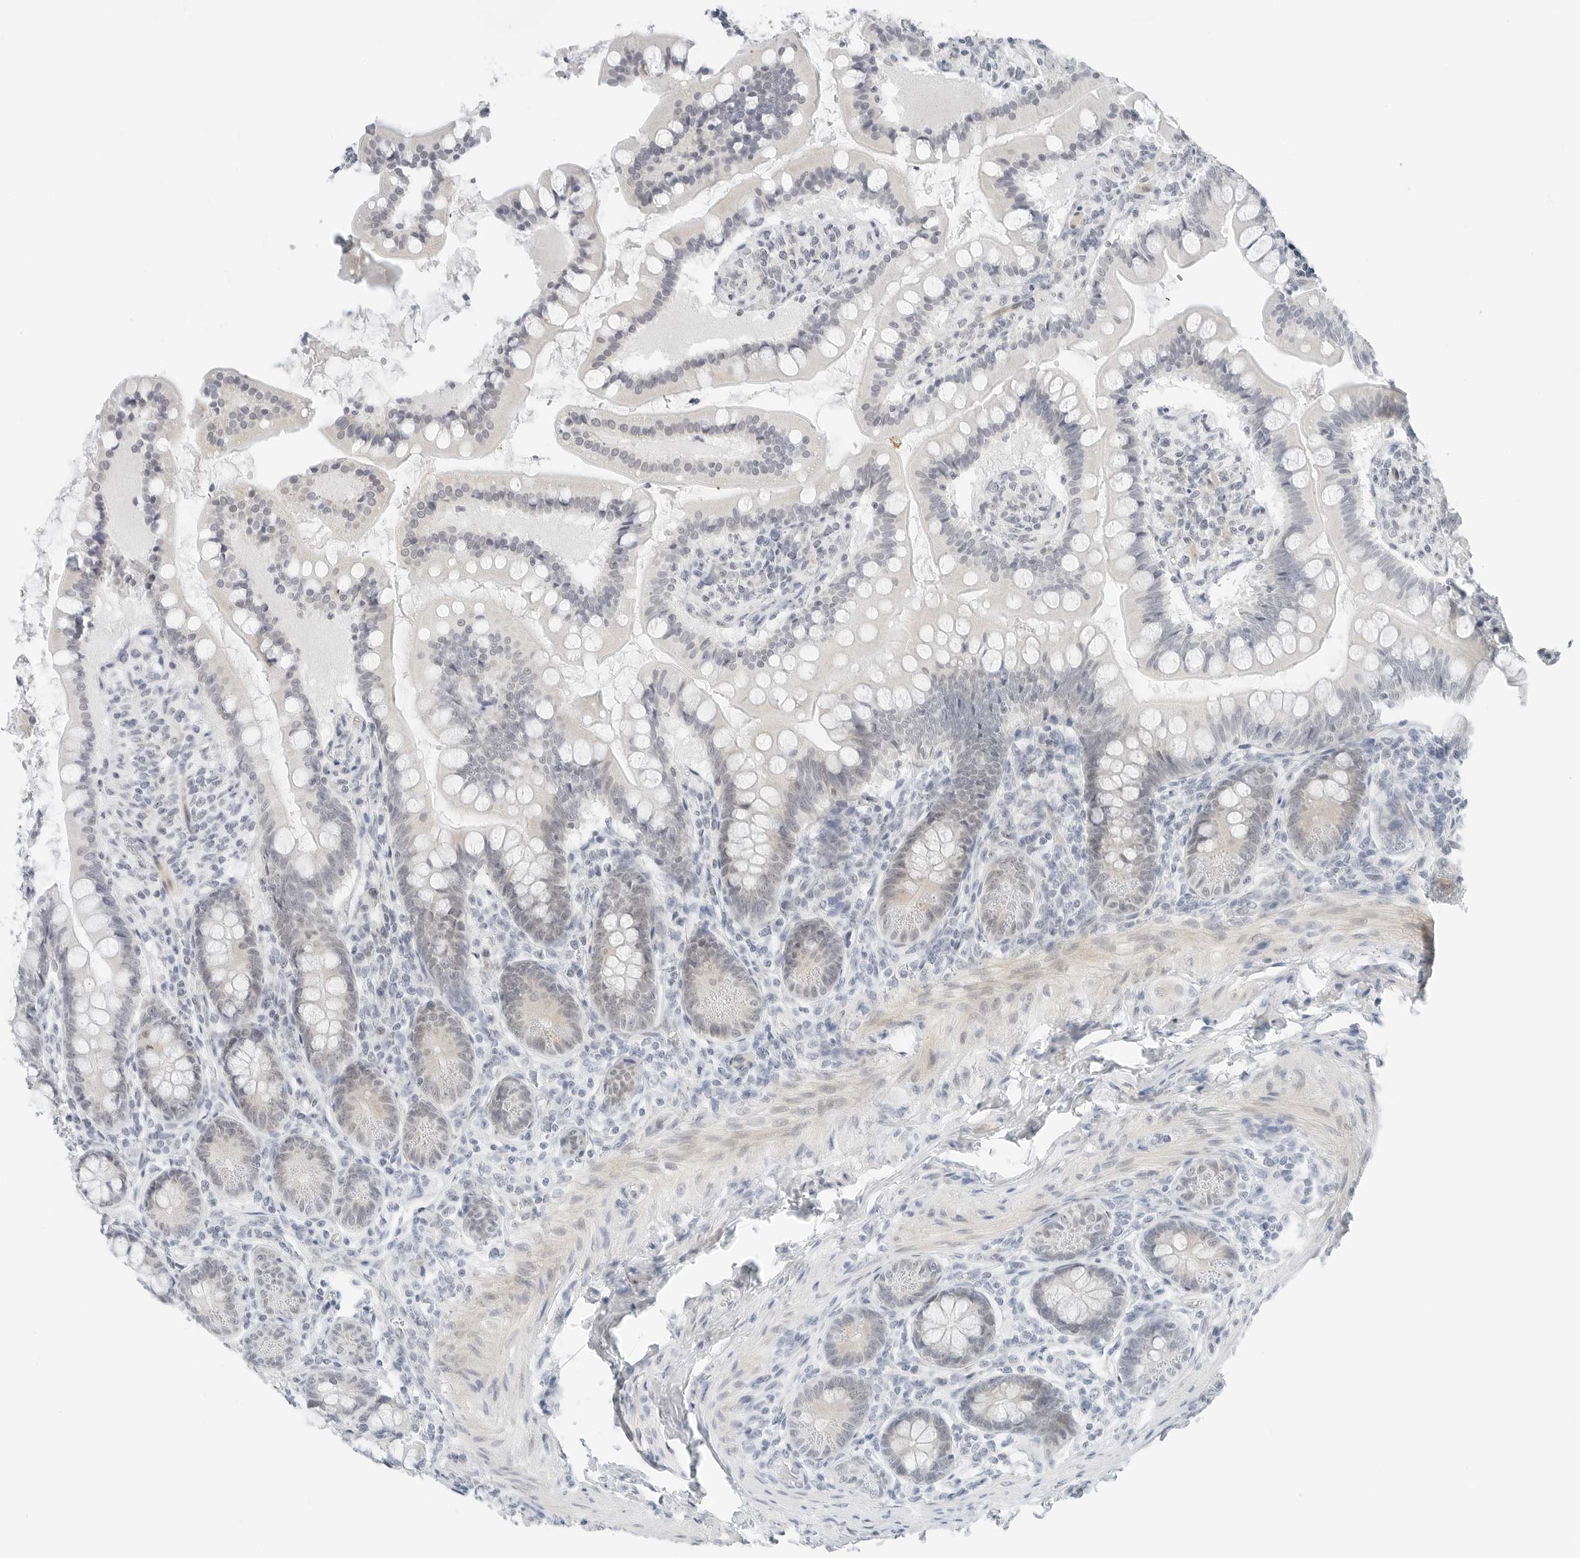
{"staining": {"intensity": "negative", "quantity": "none", "location": "none"}, "tissue": "small intestine", "cell_type": "Glandular cells", "image_type": "normal", "snomed": [{"axis": "morphology", "description": "Normal tissue, NOS"}, {"axis": "topography", "description": "Small intestine"}], "caption": "Immunohistochemistry image of benign small intestine: human small intestine stained with DAB (3,3'-diaminobenzidine) displays no significant protein staining in glandular cells. (IHC, brightfield microscopy, high magnification).", "gene": "CCSAP", "patient": {"sex": "male", "age": 7}}